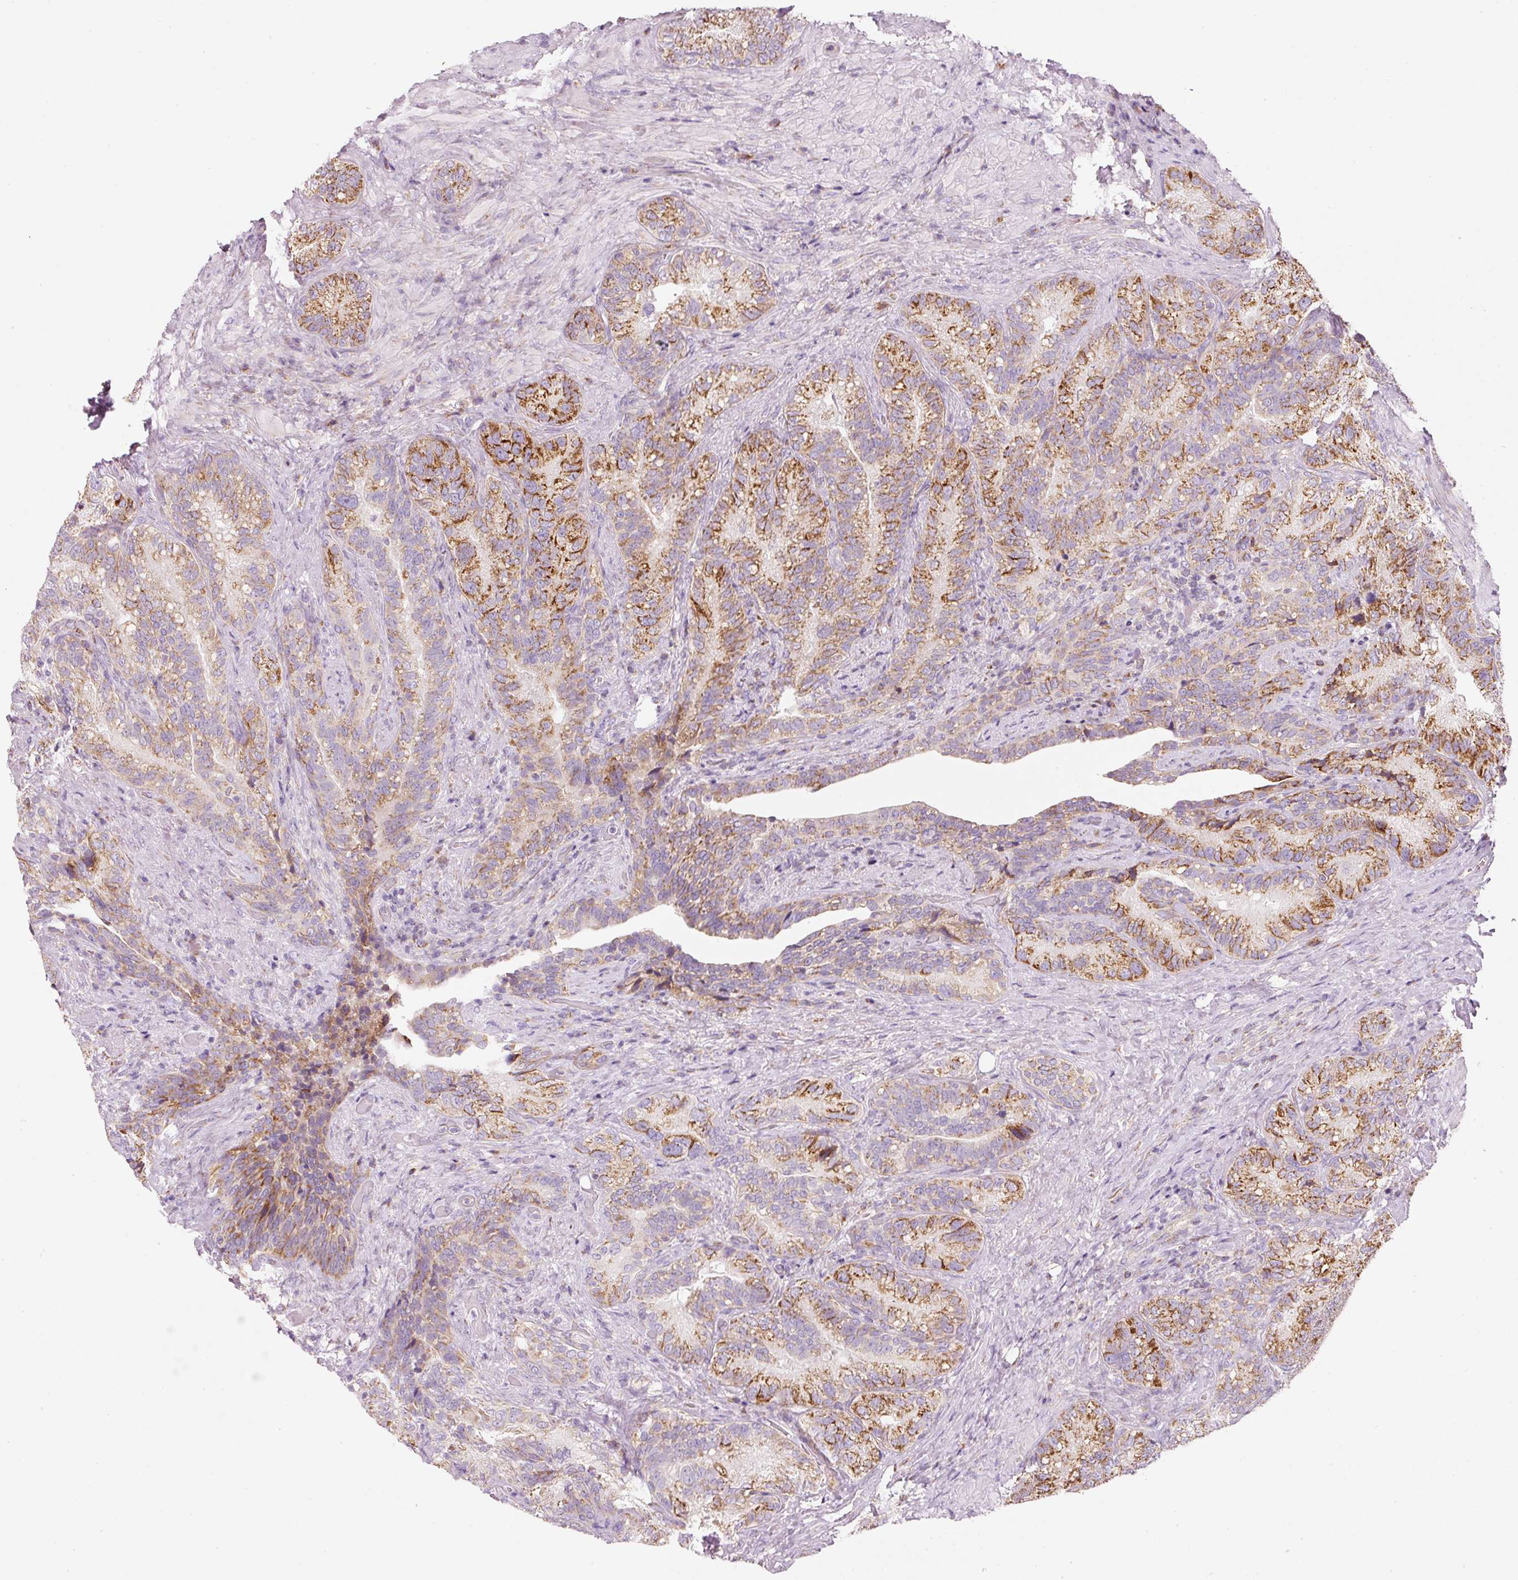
{"staining": {"intensity": "strong", "quantity": "25%-75%", "location": "cytoplasmic/membranous"}, "tissue": "seminal vesicle", "cell_type": "Glandular cells", "image_type": "normal", "snomed": [{"axis": "morphology", "description": "Normal tissue, NOS"}, {"axis": "topography", "description": "Seminal veicle"}], "caption": "High-power microscopy captured an immunohistochemistry (IHC) histopathology image of unremarkable seminal vesicle, revealing strong cytoplasmic/membranous positivity in about 25%-75% of glandular cells. (DAB IHC, brown staining for protein, blue staining for nuclei).", "gene": "NDUFA1", "patient": {"sex": "male", "age": 68}}